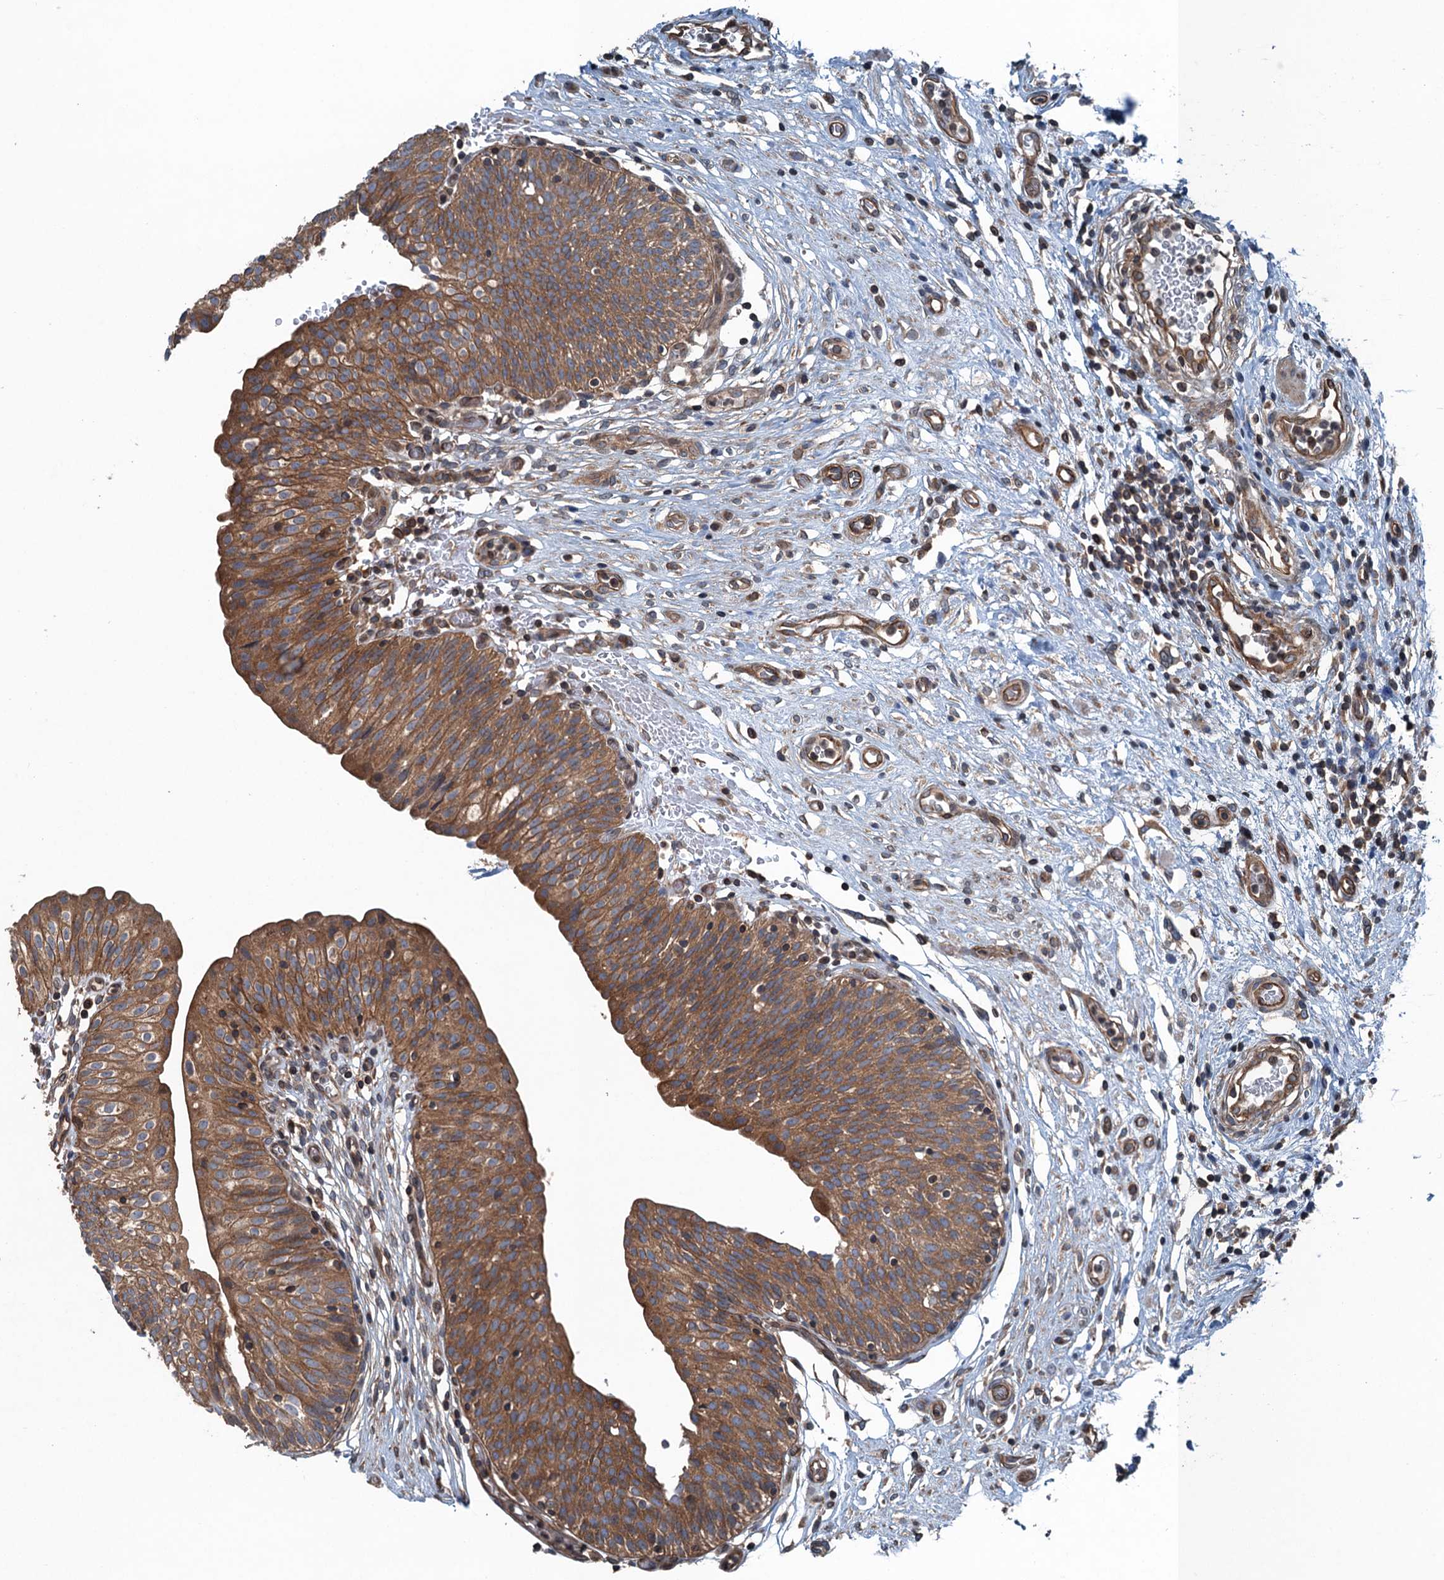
{"staining": {"intensity": "strong", "quantity": ">75%", "location": "cytoplasmic/membranous"}, "tissue": "urinary bladder", "cell_type": "Urothelial cells", "image_type": "normal", "snomed": [{"axis": "morphology", "description": "Normal tissue, NOS"}, {"axis": "topography", "description": "Urinary bladder"}], "caption": "Immunohistochemistry (IHC) photomicrograph of benign urinary bladder stained for a protein (brown), which demonstrates high levels of strong cytoplasmic/membranous positivity in about >75% of urothelial cells.", "gene": "TRAPPC8", "patient": {"sex": "male", "age": 55}}